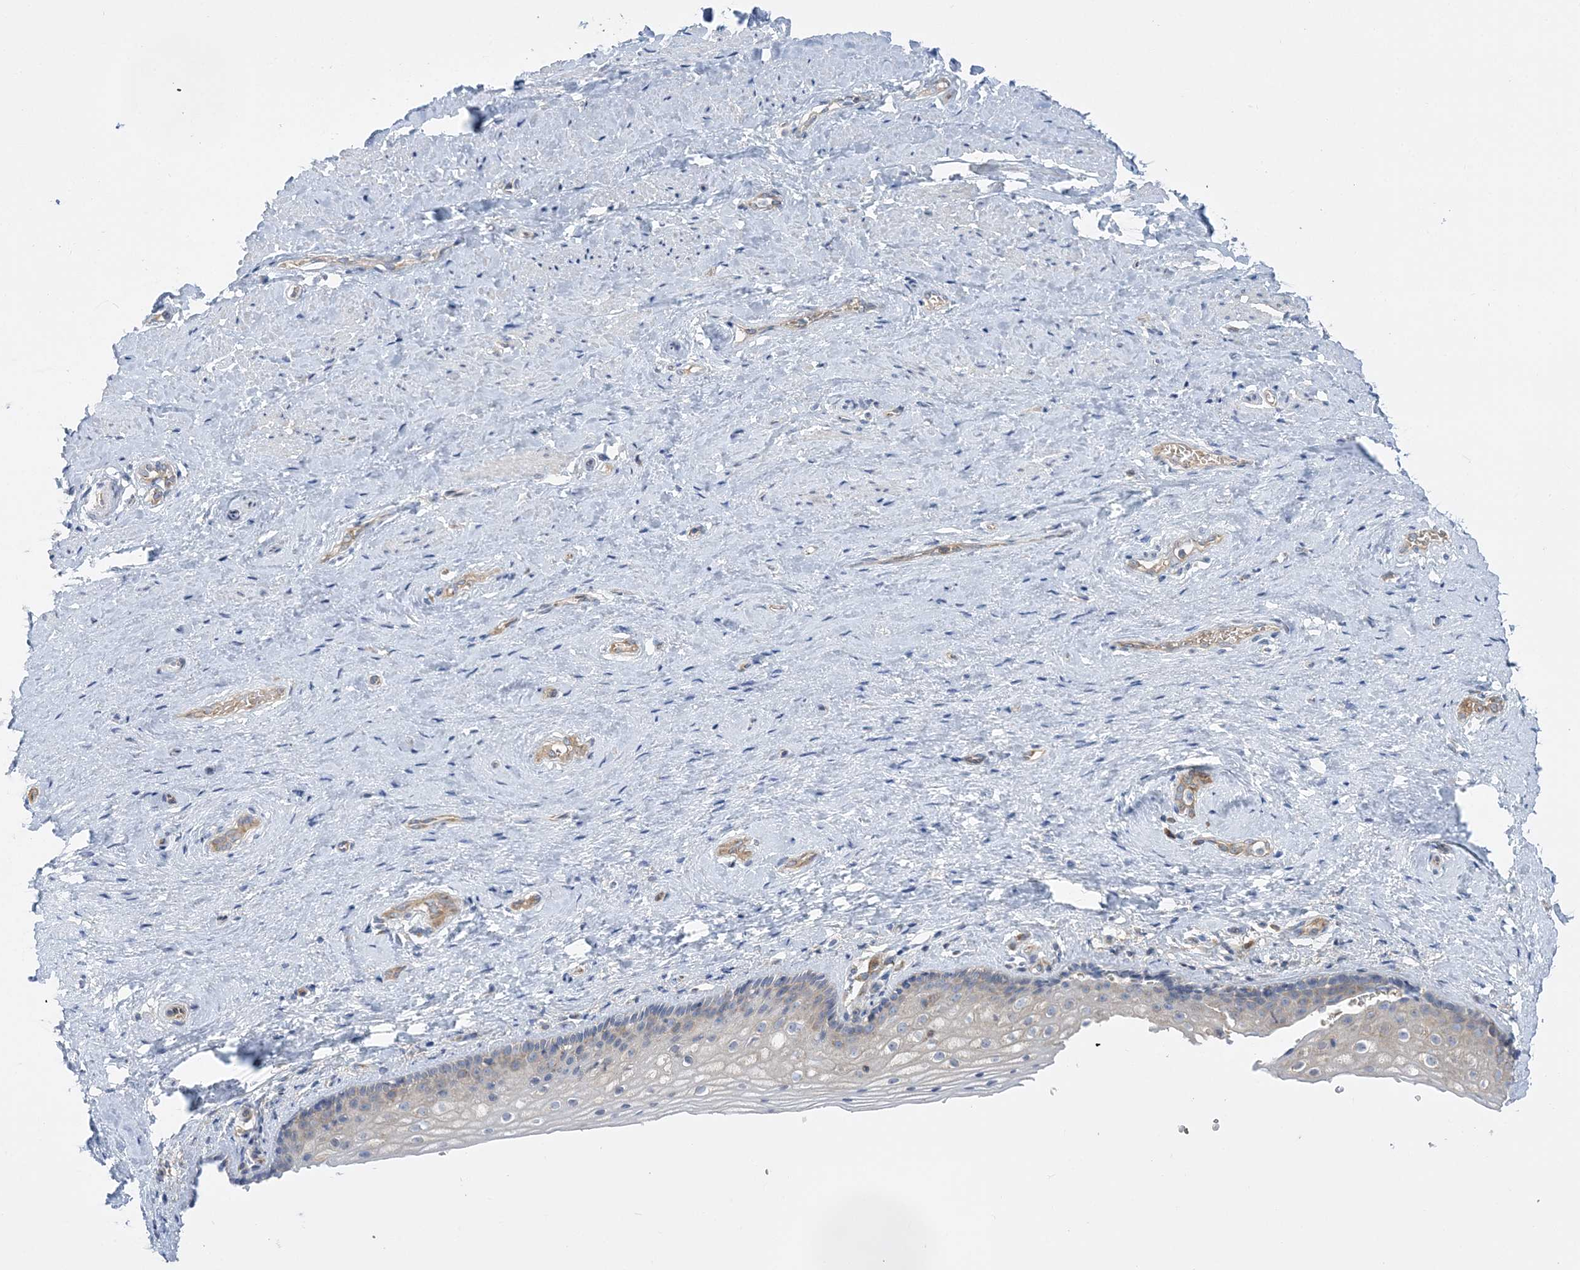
{"staining": {"intensity": "weak", "quantity": "<25%", "location": "cytoplasmic/membranous"}, "tissue": "vagina", "cell_type": "Squamous epithelial cells", "image_type": "normal", "snomed": [{"axis": "morphology", "description": "Normal tissue, NOS"}, {"axis": "topography", "description": "Vagina"}], "caption": "Immunohistochemical staining of unremarkable human vagina reveals no significant expression in squamous epithelial cells. (DAB (3,3'-diaminobenzidine) immunohistochemistry with hematoxylin counter stain).", "gene": "FAM114A2", "patient": {"sex": "female", "age": 46}}